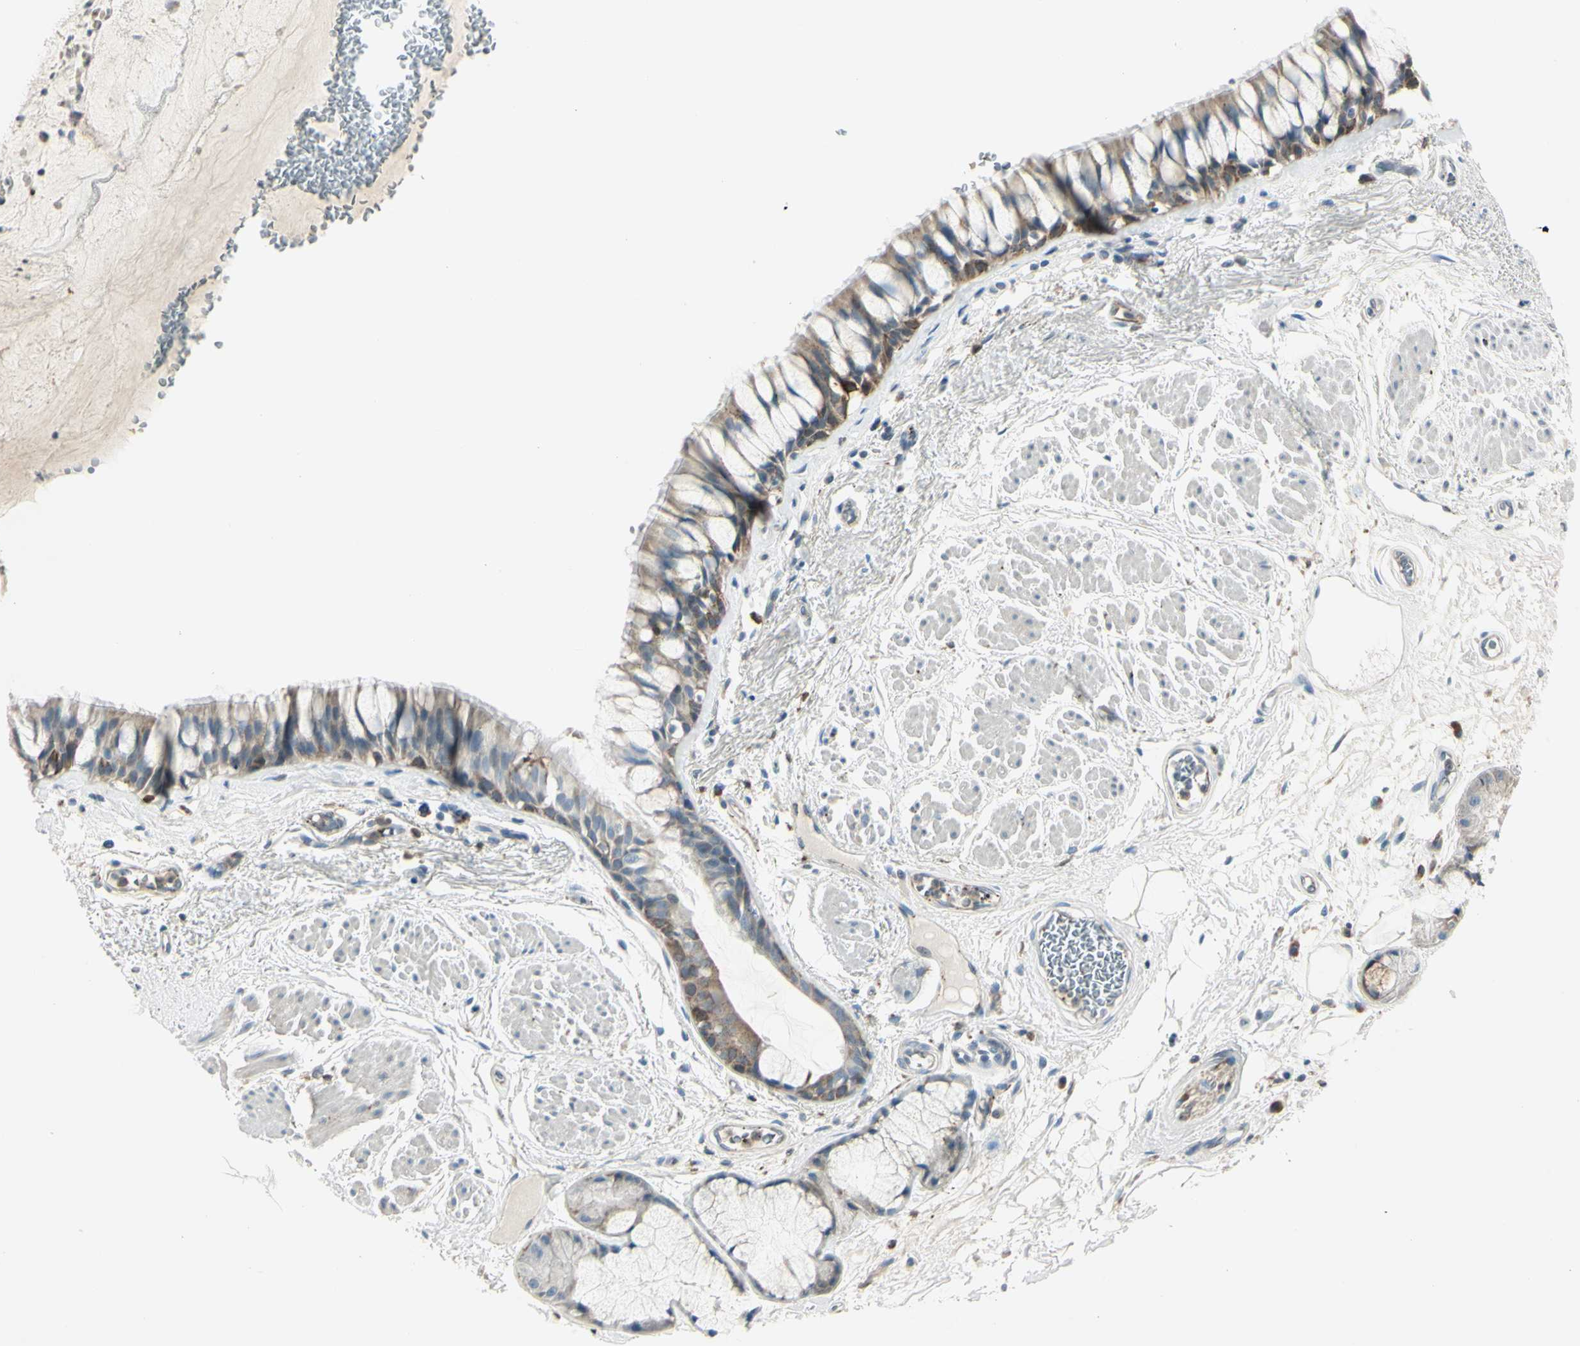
{"staining": {"intensity": "moderate", "quantity": "25%-75%", "location": "cytoplasmic/membranous"}, "tissue": "bronchus", "cell_type": "Respiratory epithelial cells", "image_type": "normal", "snomed": [{"axis": "morphology", "description": "Normal tissue, NOS"}, {"axis": "topography", "description": "Bronchus"}], "caption": "This image exhibits IHC staining of benign bronchus, with medium moderate cytoplasmic/membranous expression in about 25%-75% of respiratory epithelial cells.", "gene": "CYRIB", "patient": {"sex": "male", "age": 66}}